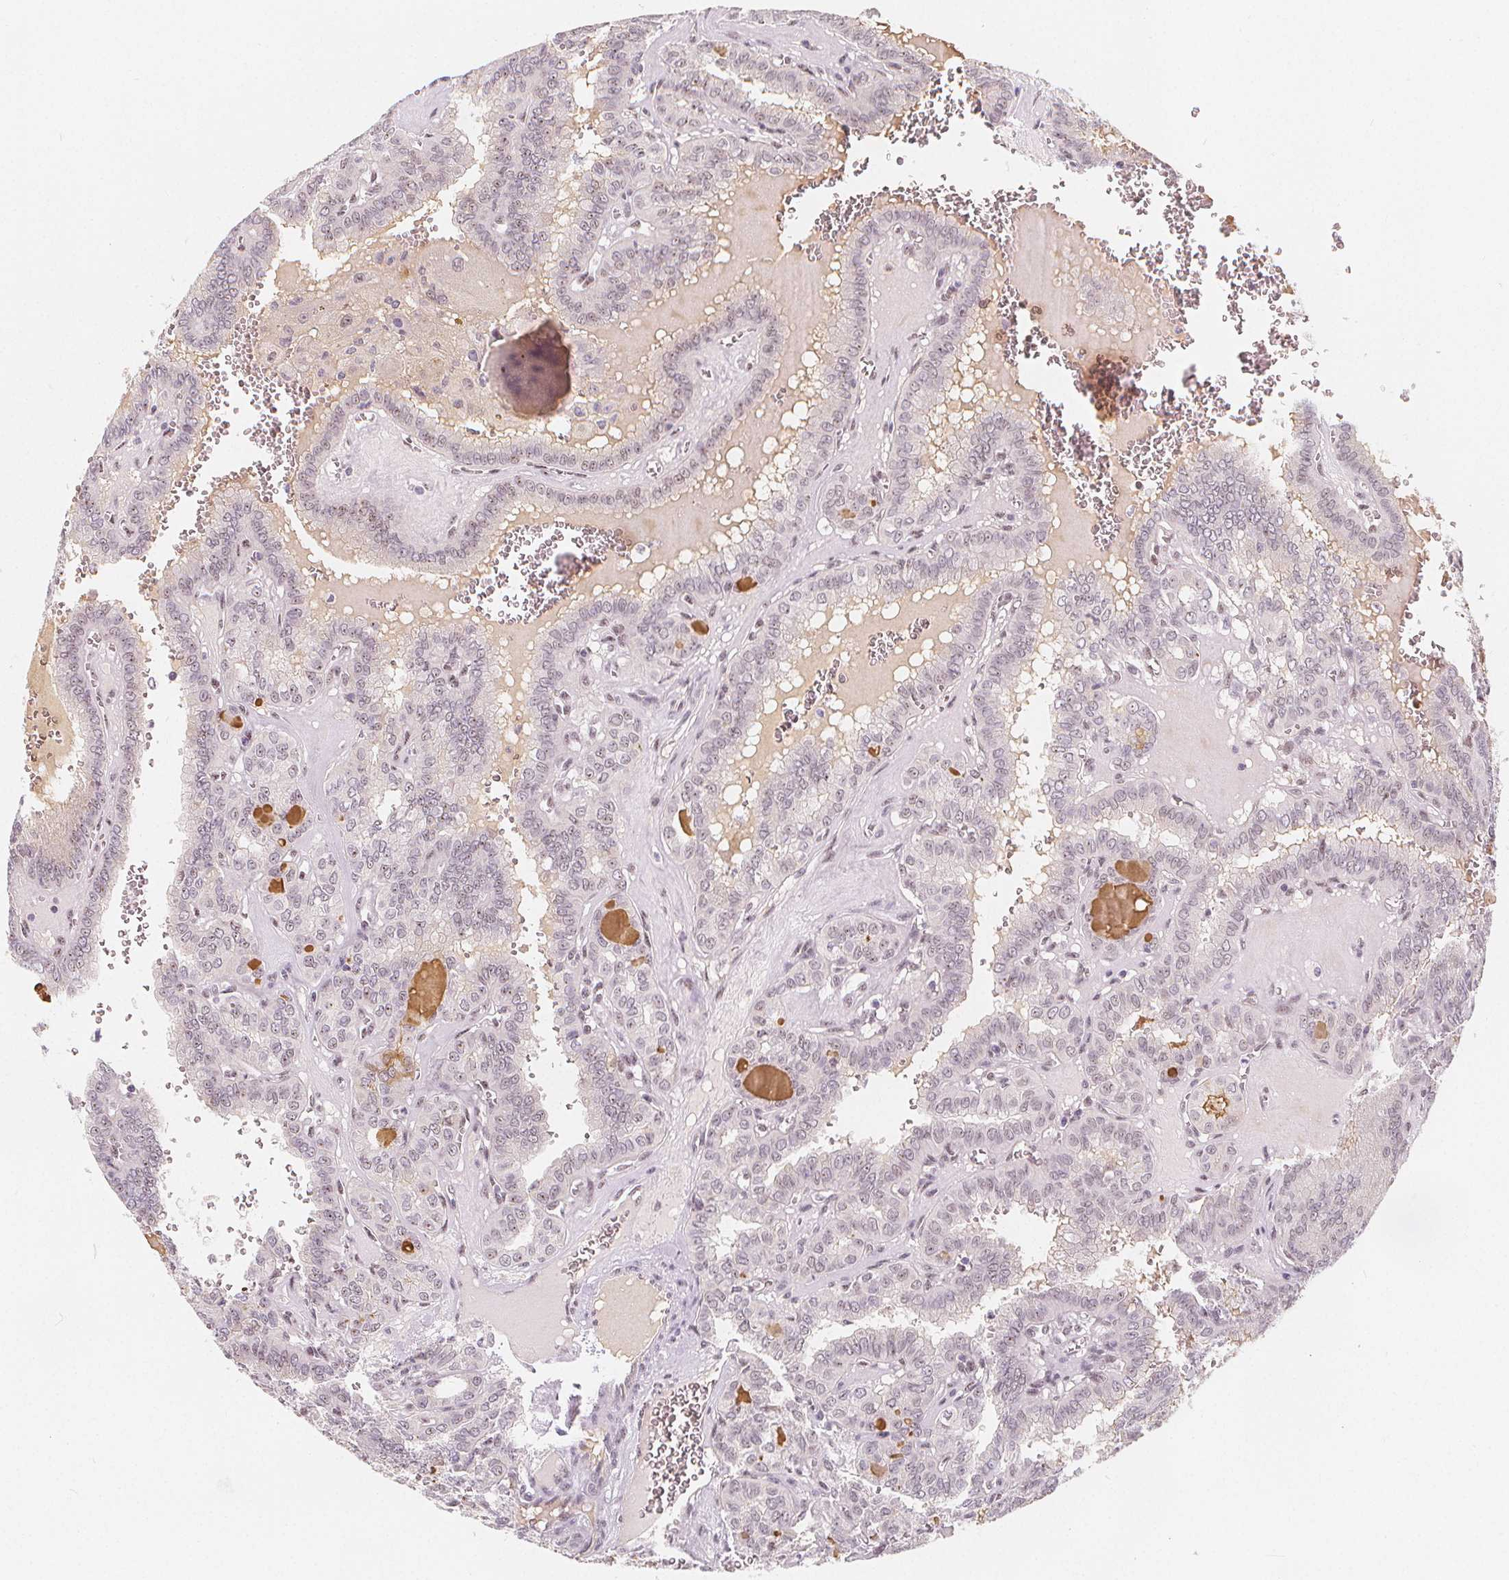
{"staining": {"intensity": "negative", "quantity": "none", "location": "none"}, "tissue": "thyroid cancer", "cell_type": "Tumor cells", "image_type": "cancer", "snomed": [{"axis": "morphology", "description": "Papillary adenocarcinoma, NOS"}, {"axis": "topography", "description": "Thyroid gland"}], "caption": "An immunohistochemistry image of thyroid cancer is shown. There is no staining in tumor cells of thyroid cancer.", "gene": "DRC3", "patient": {"sex": "female", "age": 41}}